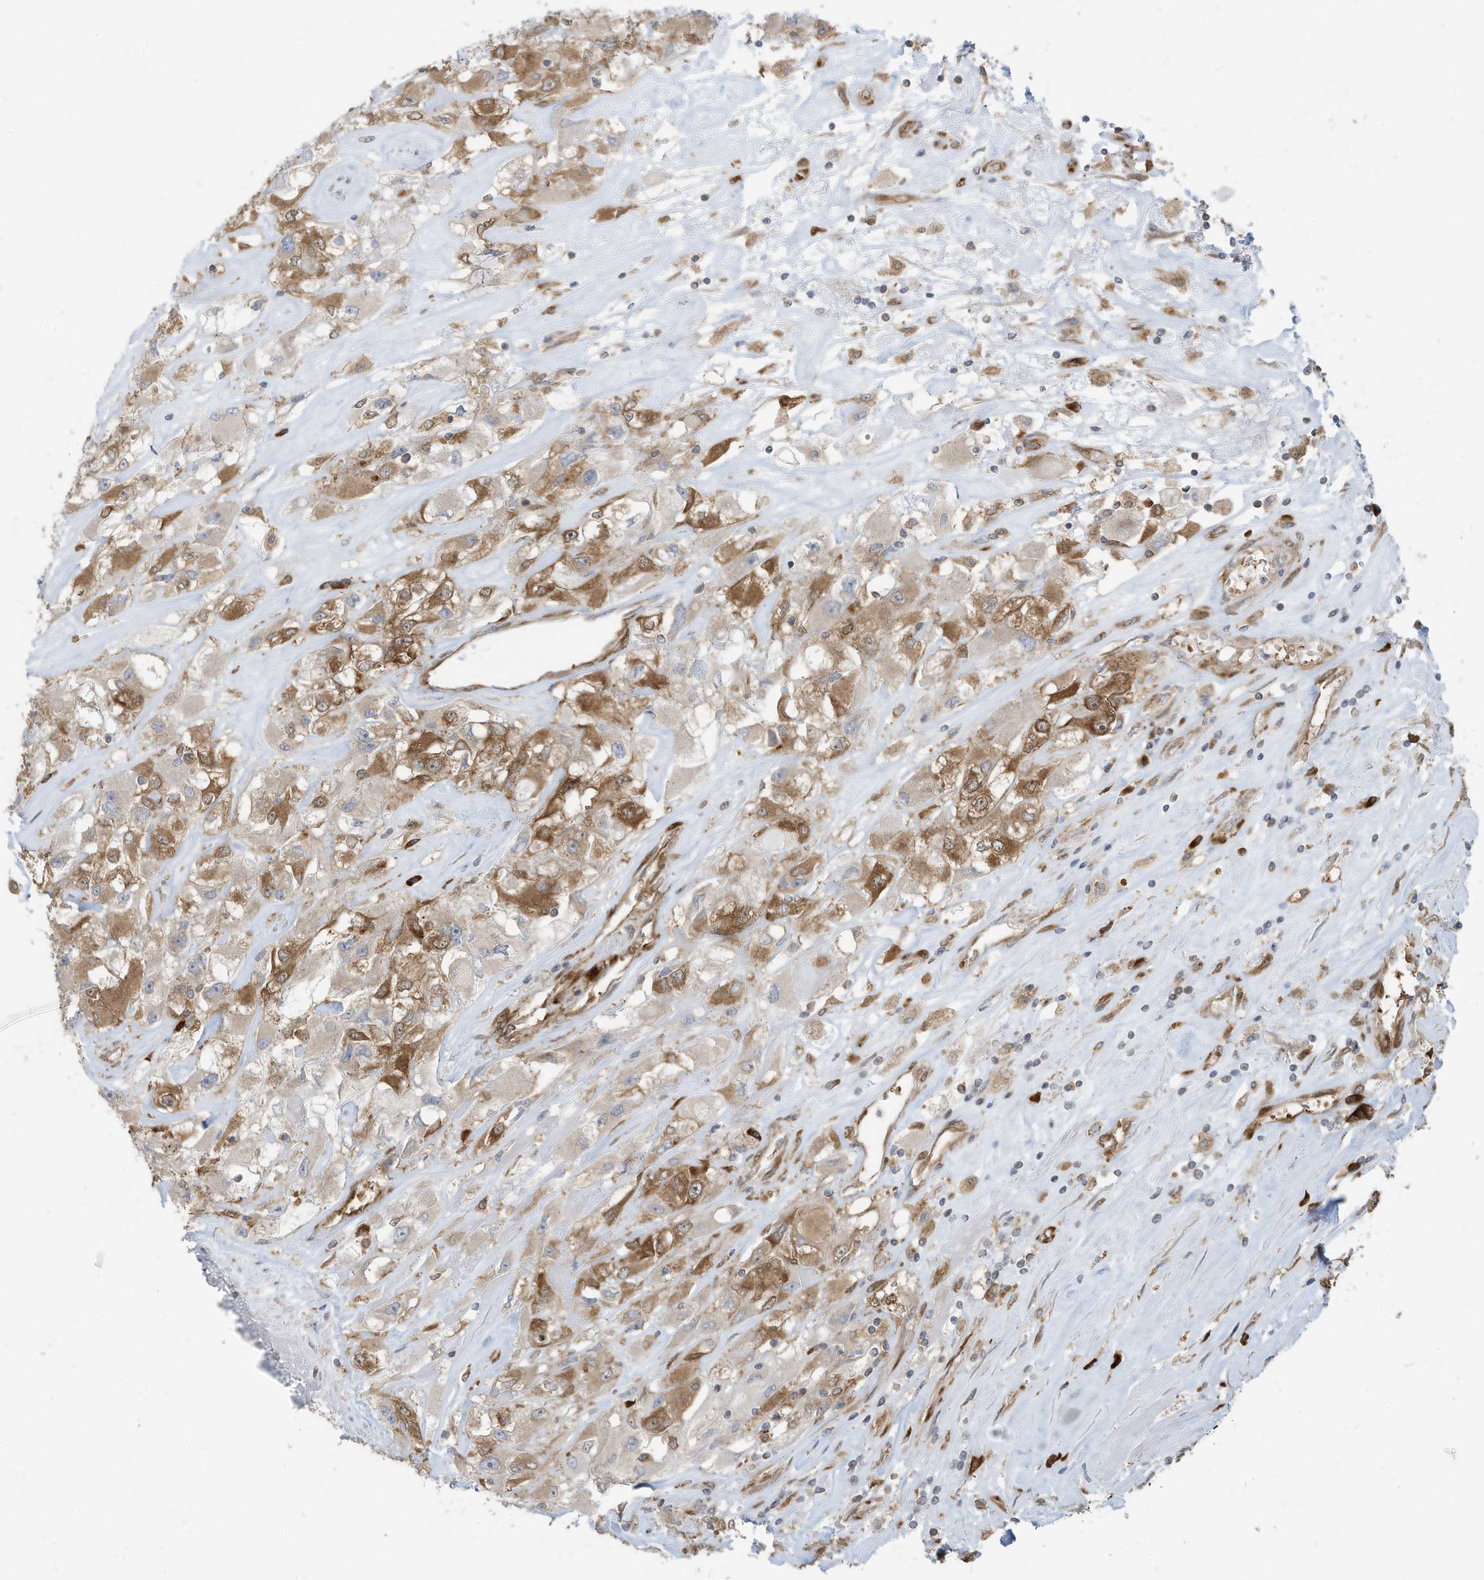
{"staining": {"intensity": "moderate", "quantity": ">75%", "location": "cytoplasmic/membranous"}, "tissue": "renal cancer", "cell_type": "Tumor cells", "image_type": "cancer", "snomed": [{"axis": "morphology", "description": "Adenocarcinoma, NOS"}, {"axis": "topography", "description": "Kidney"}], "caption": "Protein expression analysis of human renal cancer reveals moderate cytoplasmic/membranous staining in about >75% of tumor cells.", "gene": "USE1", "patient": {"sex": "female", "age": 52}}